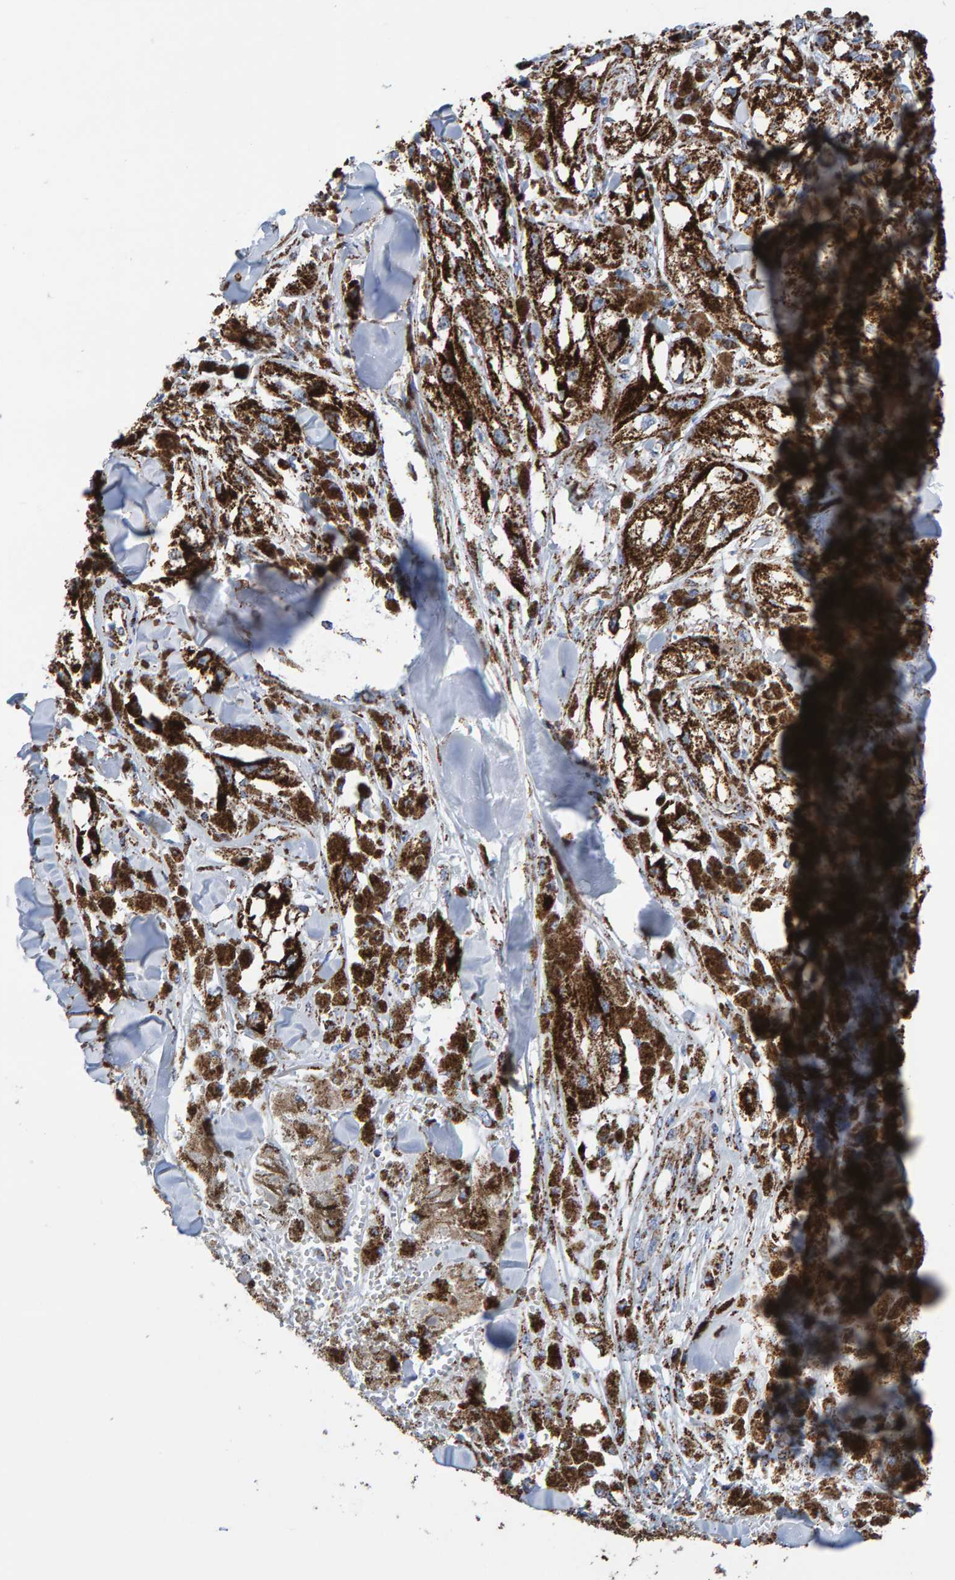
{"staining": {"intensity": "strong", "quantity": ">75%", "location": "cytoplasmic/membranous"}, "tissue": "melanoma", "cell_type": "Tumor cells", "image_type": "cancer", "snomed": [{"axis": "morphology", "description": "Malignant melanoma, NOS"}, {"axis": "topography", "description": "Skin"}], "caption": "Human melanoma stained with a protein marker displays strong staining in tumor cells.", "gene": "ENSG00000262660", "patient": {"sex": "male", "age": 88}}